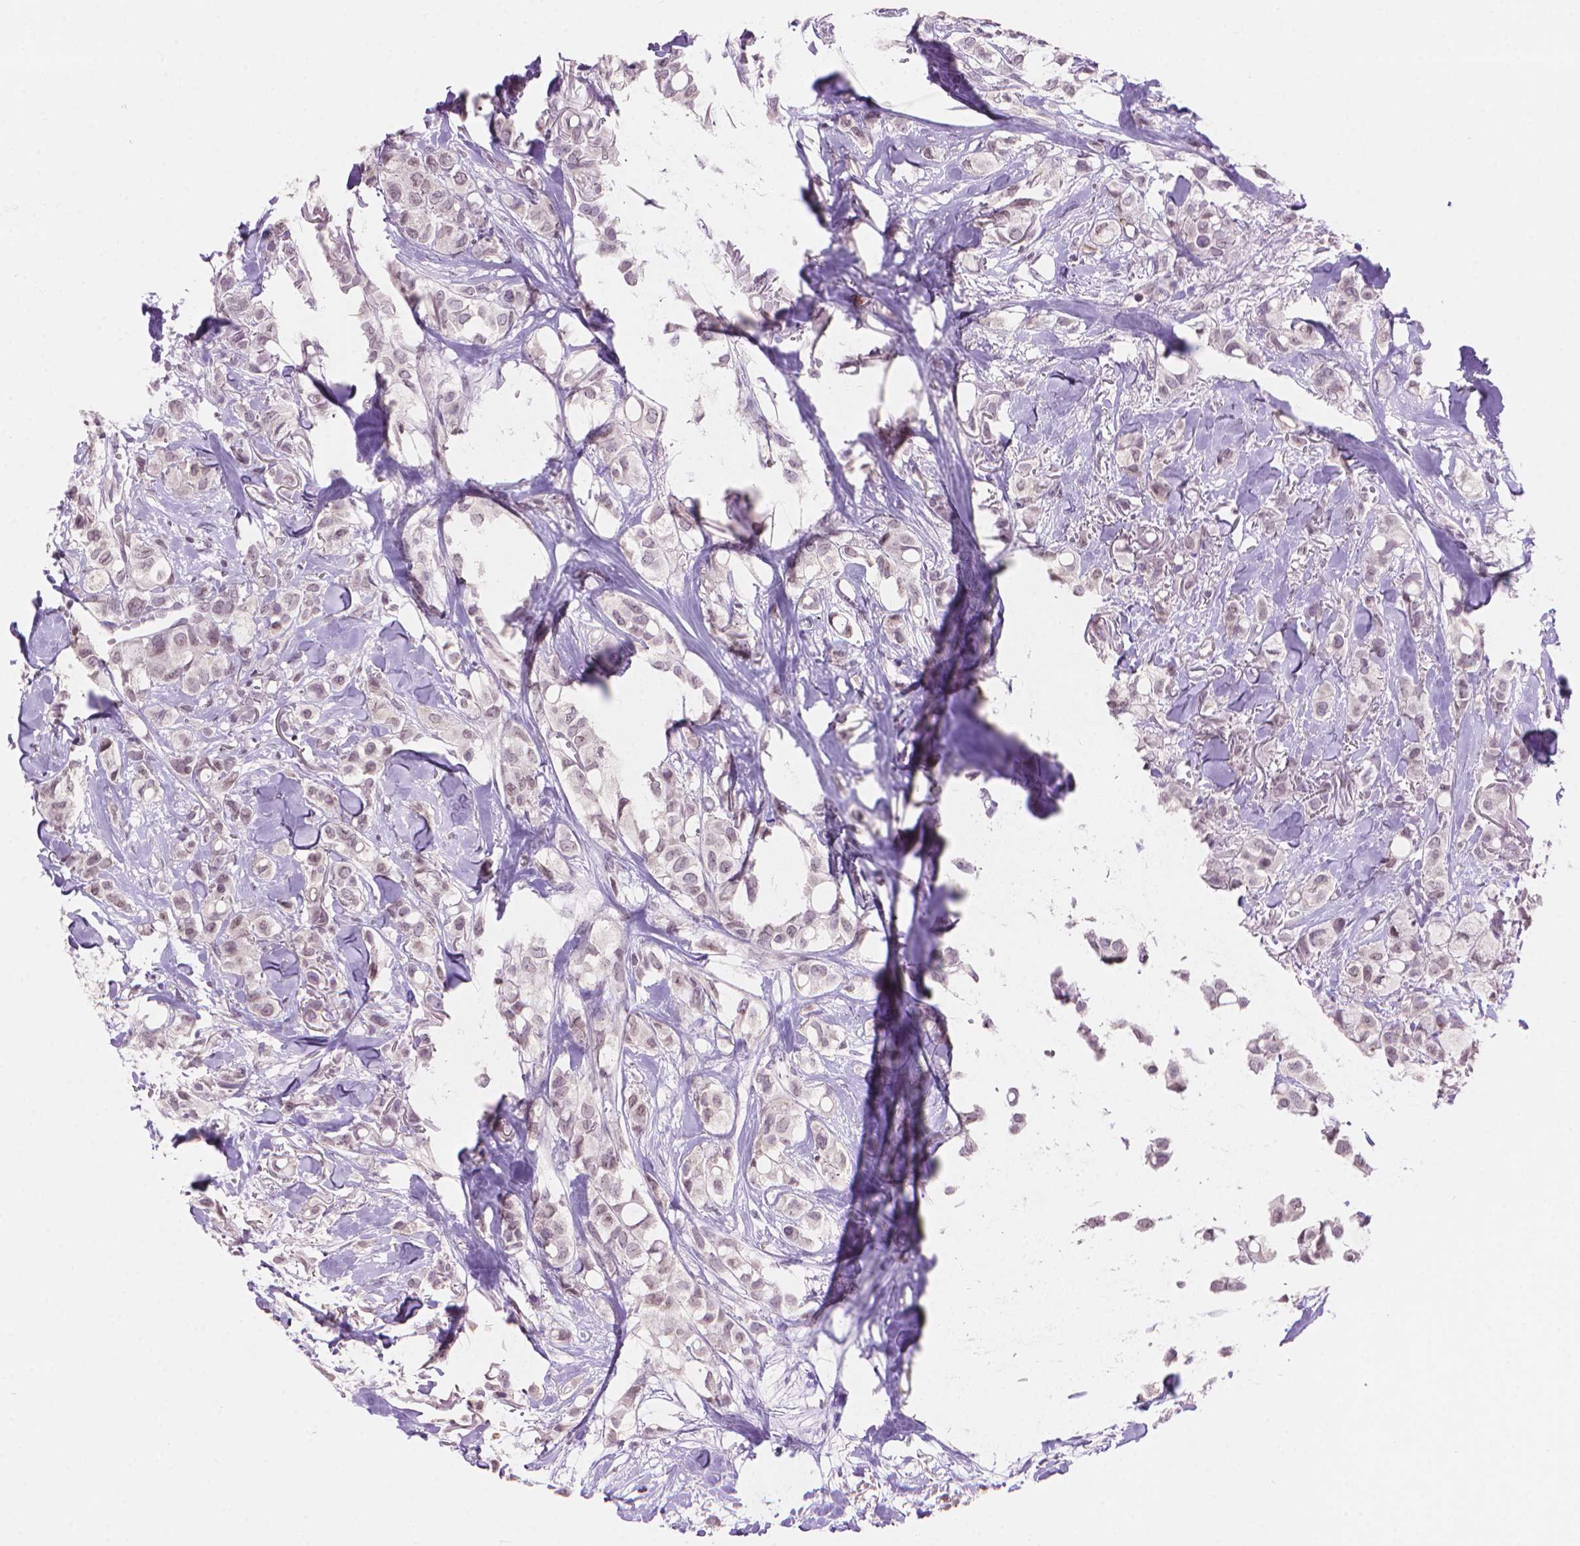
{"staining": {"intensity": "weak", "quantity": "<25%", "location": "nuclear"}, "tissue": "breast cancer", "cell_type": "Tumor cells", "image_type": "cancer", "snomed": [{"axis": "morphology", "description": "Duct carcinoma"}, {"axis": "topography", "description": "Breast"}], "caption": "Breast invasive ductal carcinoma was stained to show a protein in brown. There is no significant expression in tumor cells.", "gene": "TMEM184A", "patient": {"sex": "female", "age": 85}}